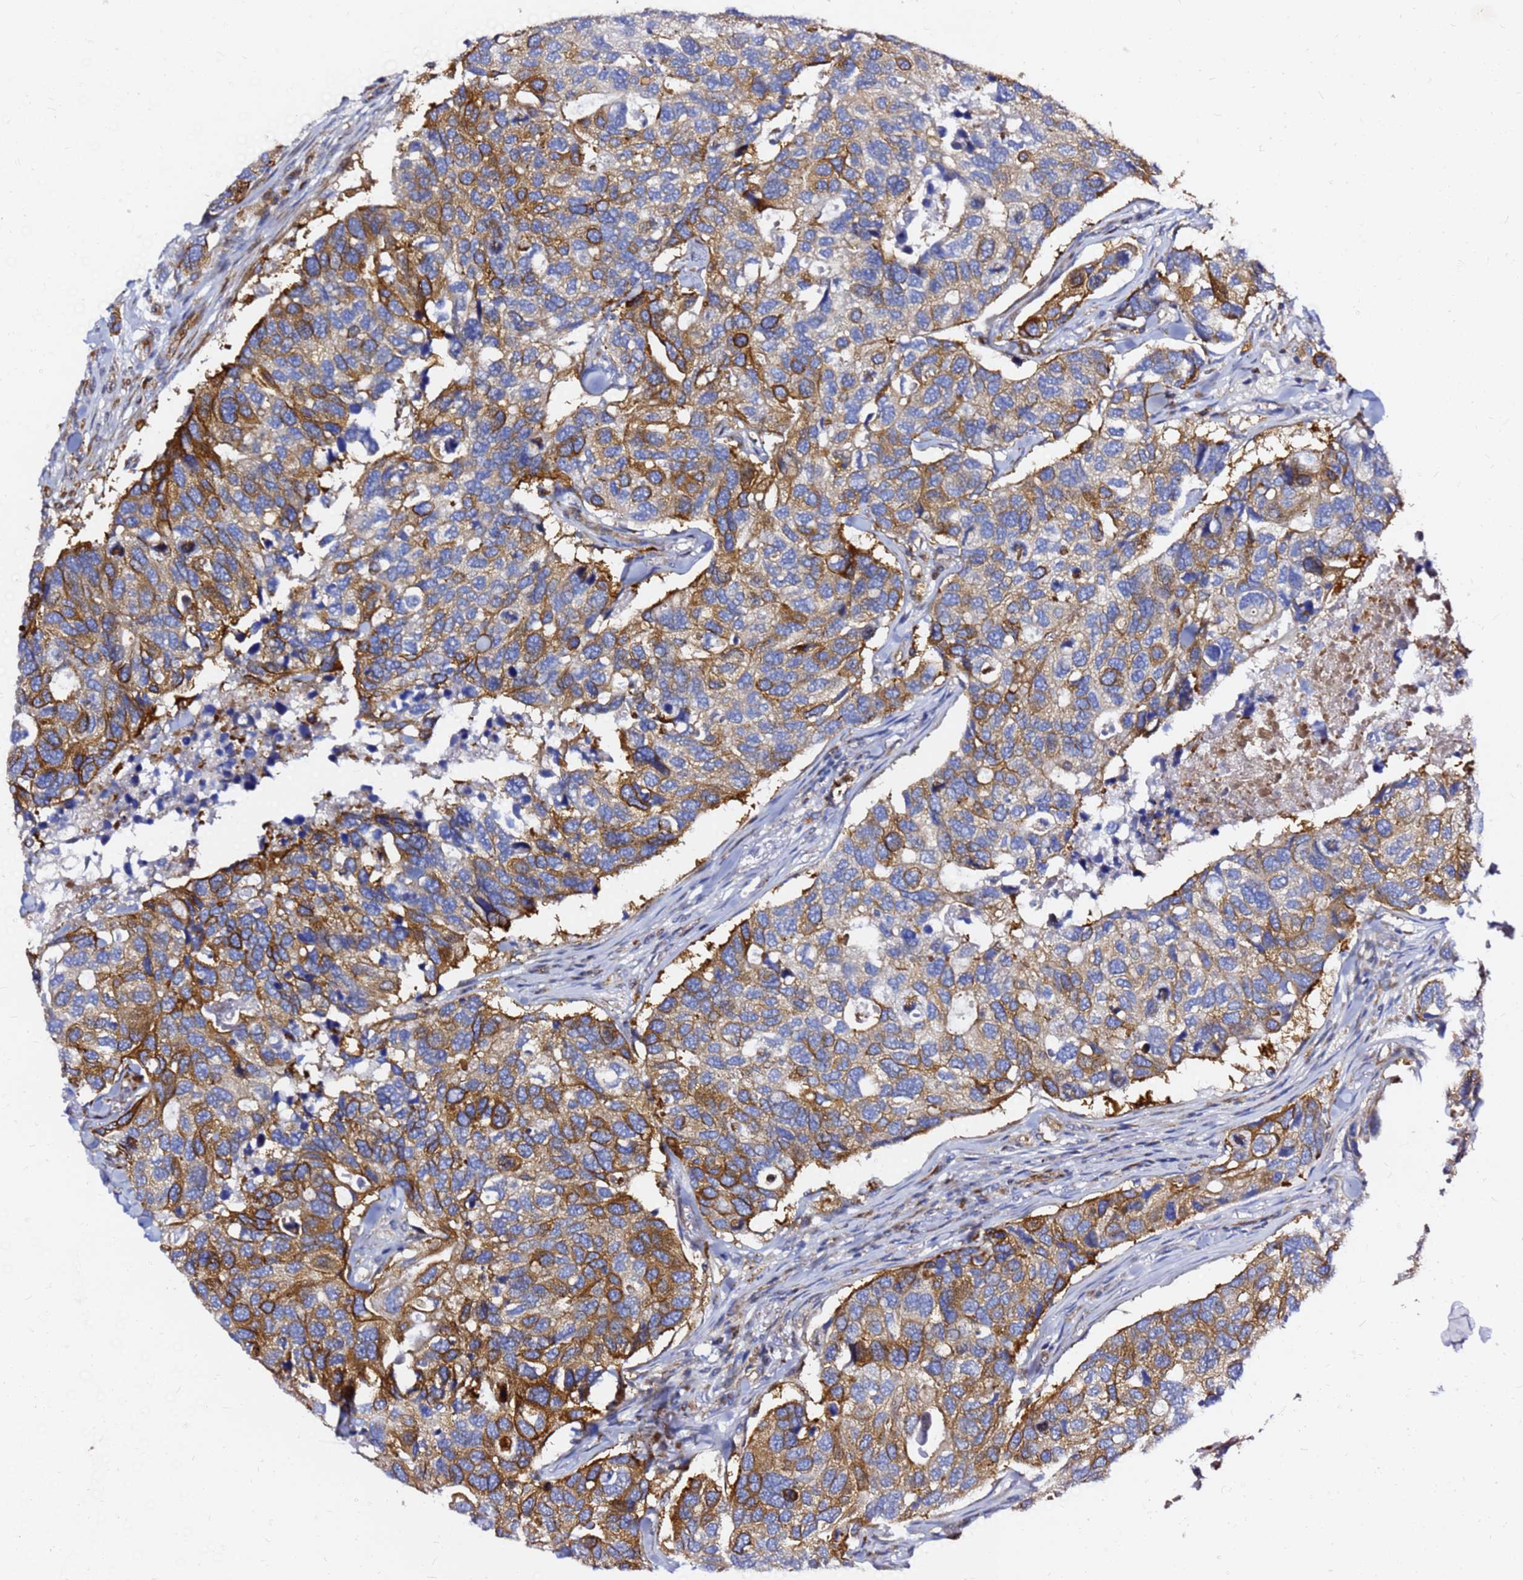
{"staining": {"intensity": "moderate", "quantity": "25%-75%", "location": "cytoplasmic/membranous"}, "tissue": "breast cancer", "cell_type": "Tumor cells", "image_type": "cancer", "snomed": [{"axis": "morphology", "description": "Duct carcinoma"}, {"axis": "topography", "description": "Breast"}], "caption": "Protein analysis of breast cancer tissue shows moderate cytoplasmic/membranous expression in approximately 25%-75% of tumor cells.", "gene": "TUBA8", "patient": {"sex": "female", "age": 83}}